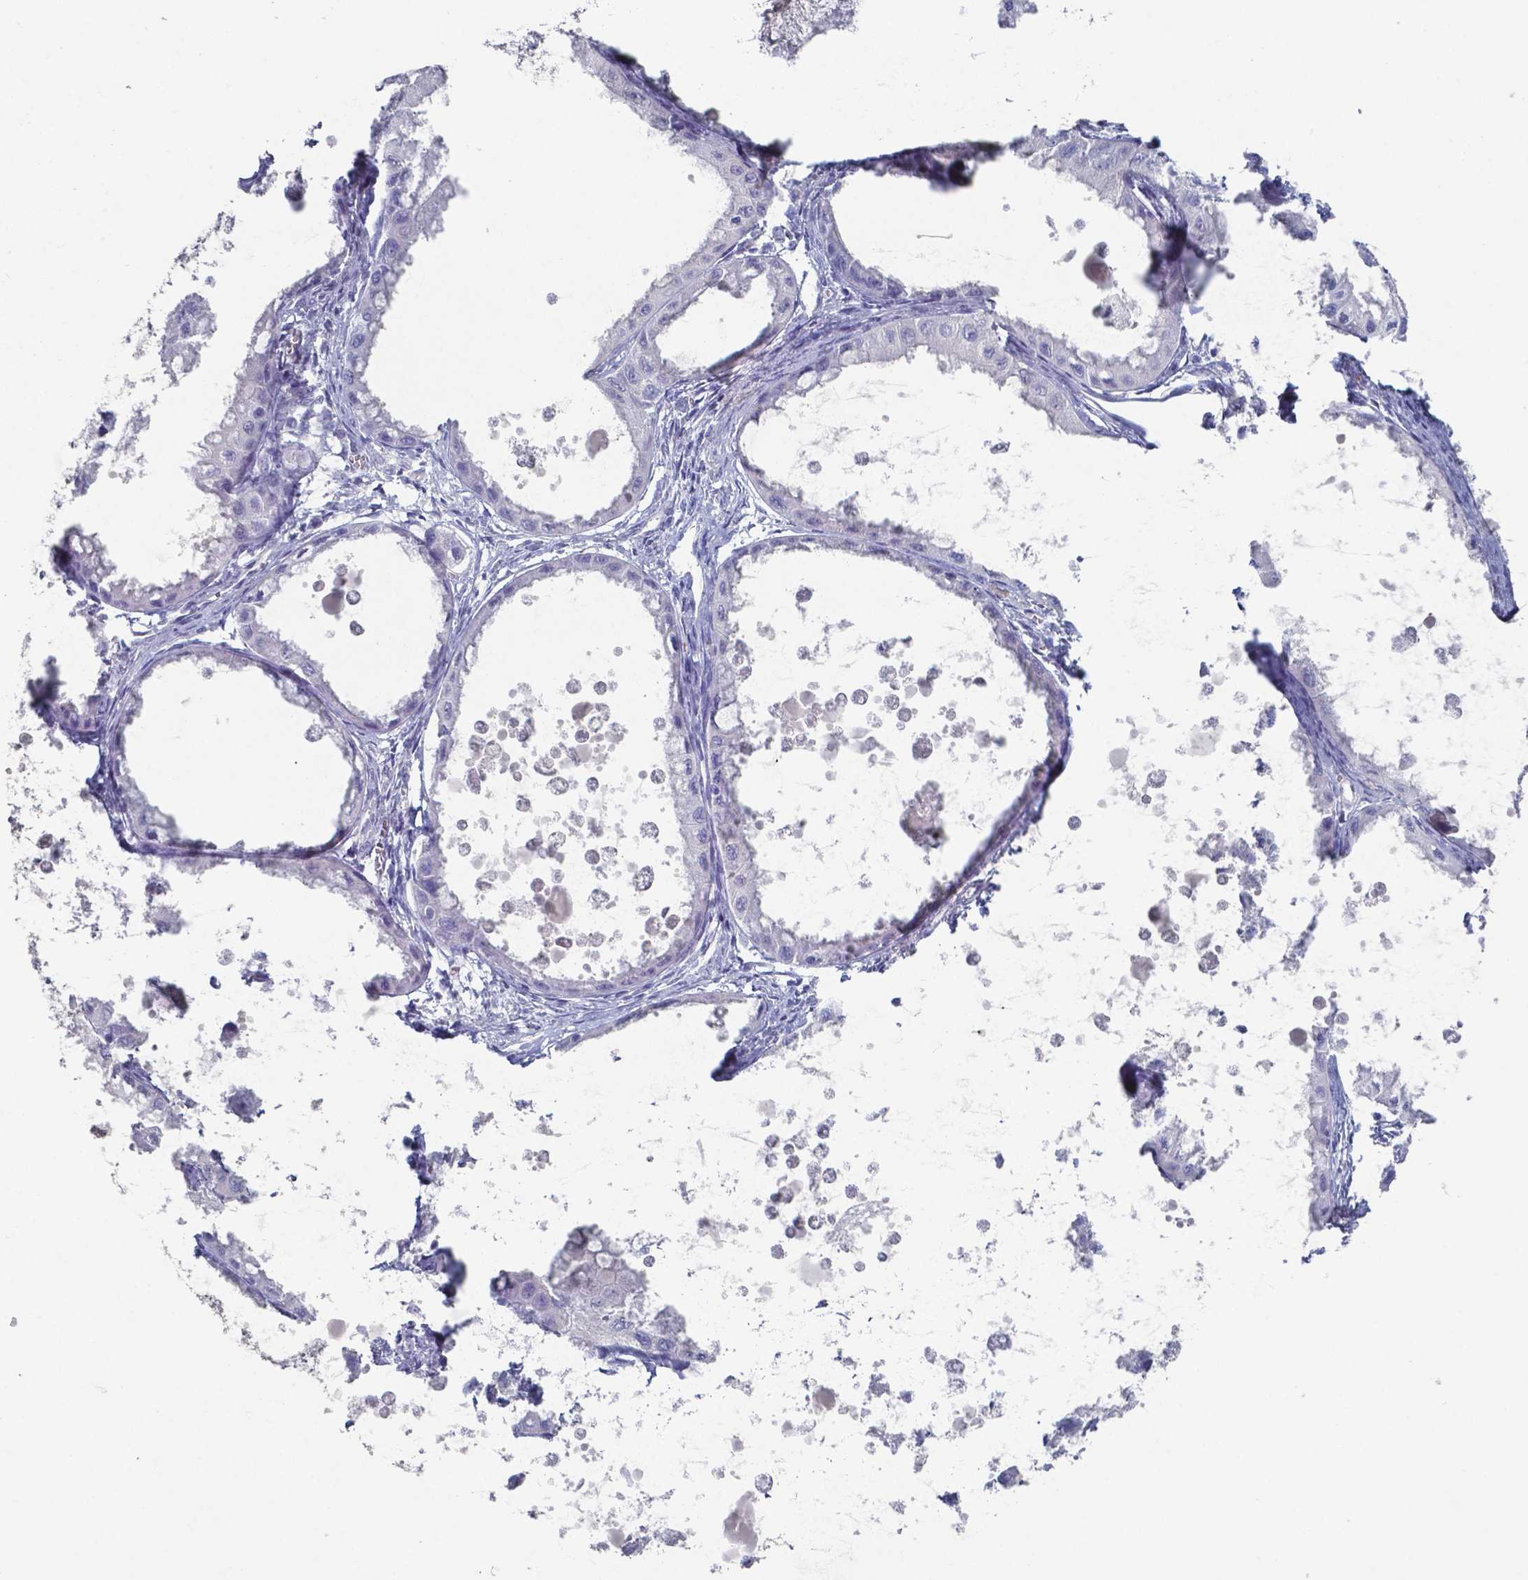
{"staining": {"intensity": "negative", "quantity": "none", "location": "none"}, "tissue": "ovarian cancer", "cell_type": "Tumor cells", "image_type": "cancer", "snomed": [{"axis": "morphology", "description": "Cystadenocarcinoma, mucinous, NOS"}, {"axis": "topography", "description": "Ovary"}], "caption": "The immunohistochemistry photomicrograph has no significant expression in tumor cells of ovarian cancer tissue.", "gene": "PLA2R1", "patient": {"sex": "female", "age": 64}}